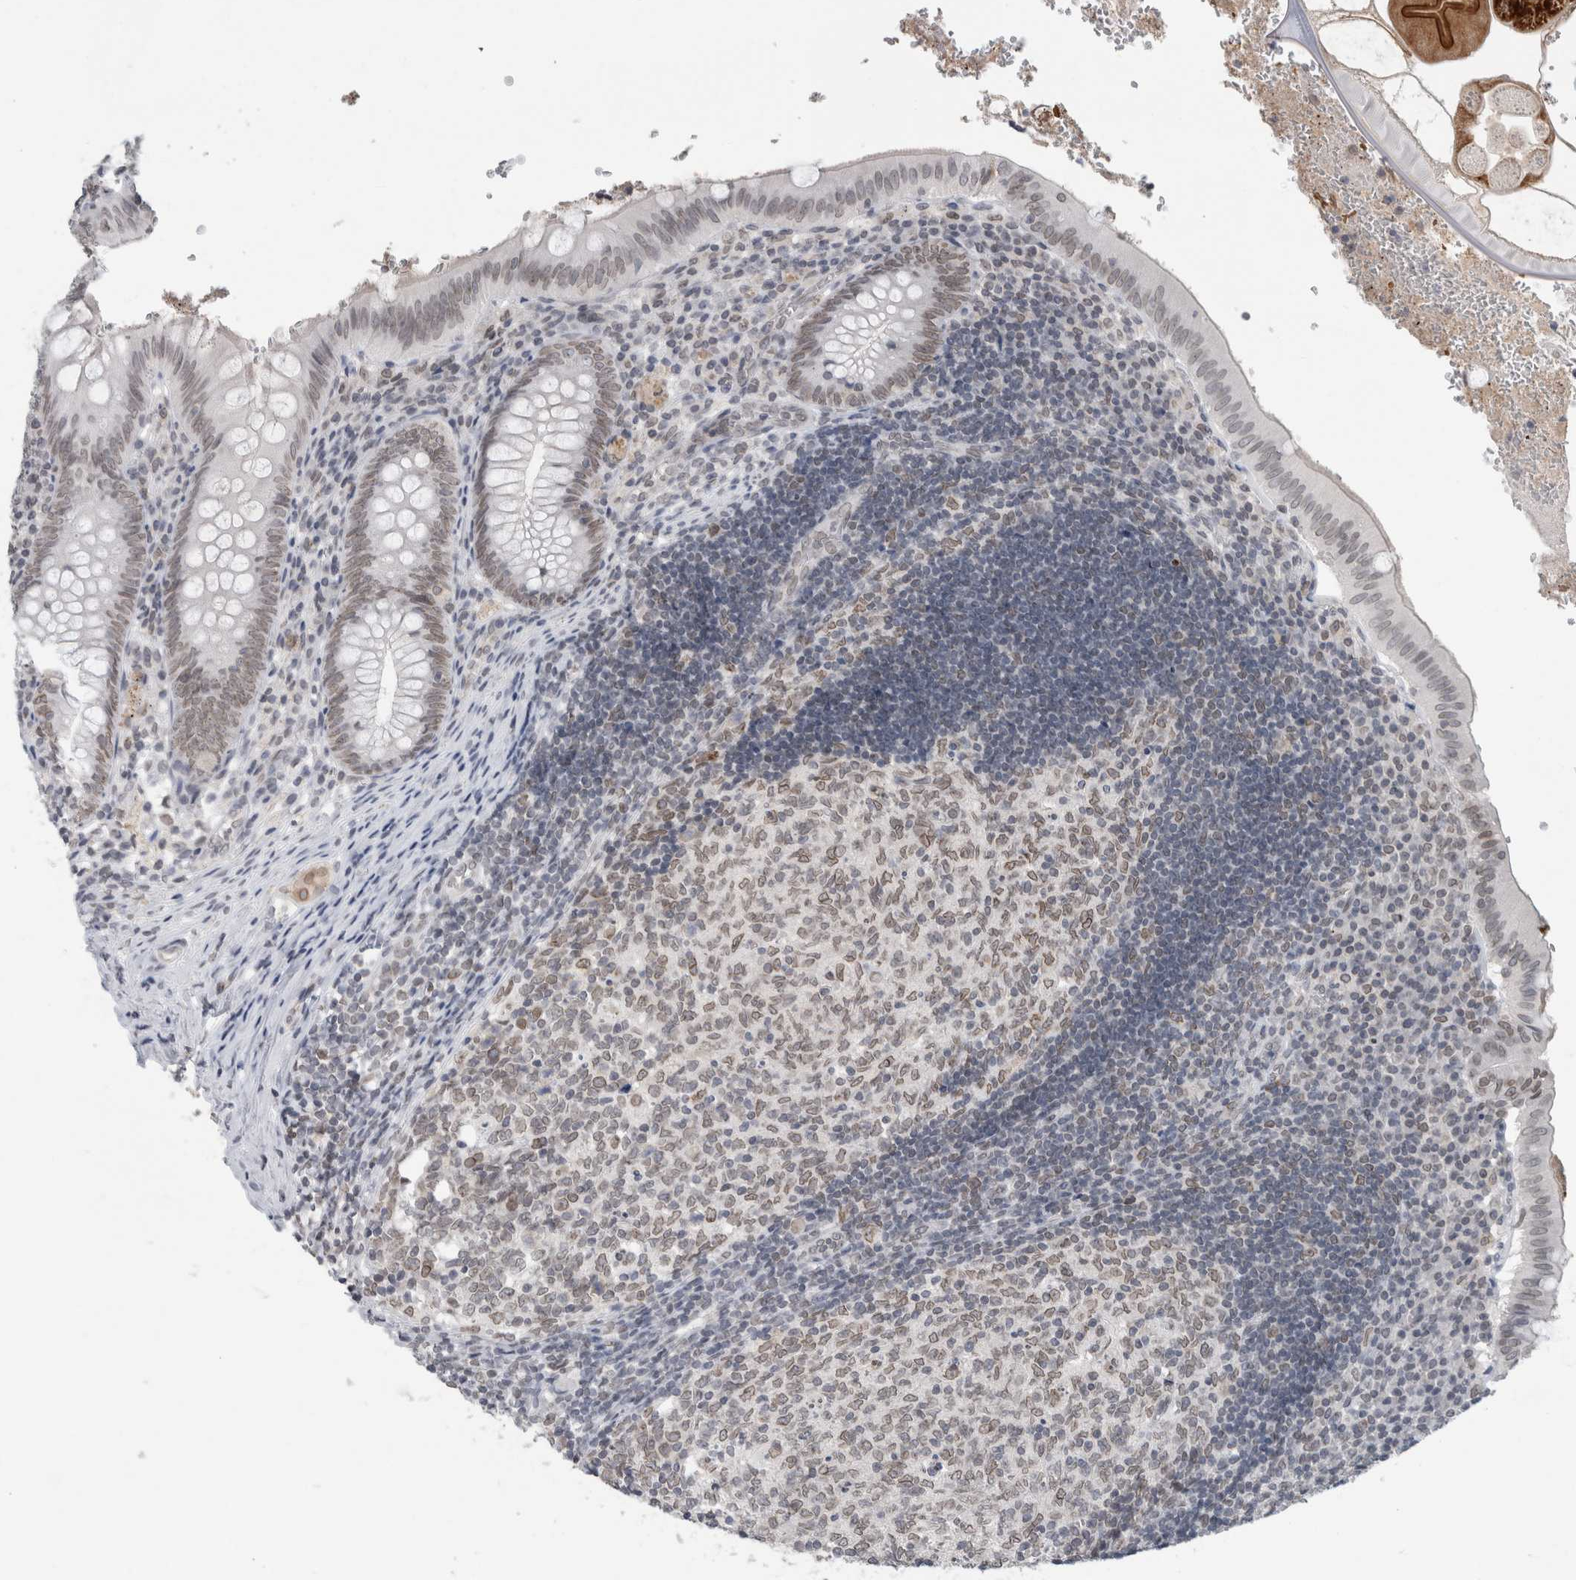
{"staining": {"intensity": "weak", "quantity": ">75%", "location": "cytoplasmic/membranous,nuclear"}, "tissue": "appendix", "cell_type": "Glandular cells", "image_type": "normal", "snomed": [{"axis": "morphology", "description": "Normal tissue, NOS"}, {"axis": "topography", "description": "Appendix"}], "caption": "Glandular cells show low levels of weak cytoplasmic/membranous,nuclear staining in approximately >75% of cells in benign appendix. Ihc stains the protein in brown and the nuclei are stained blue.", "gene": "ZNF770", "patient": {"sex": "male", "age": 8}}